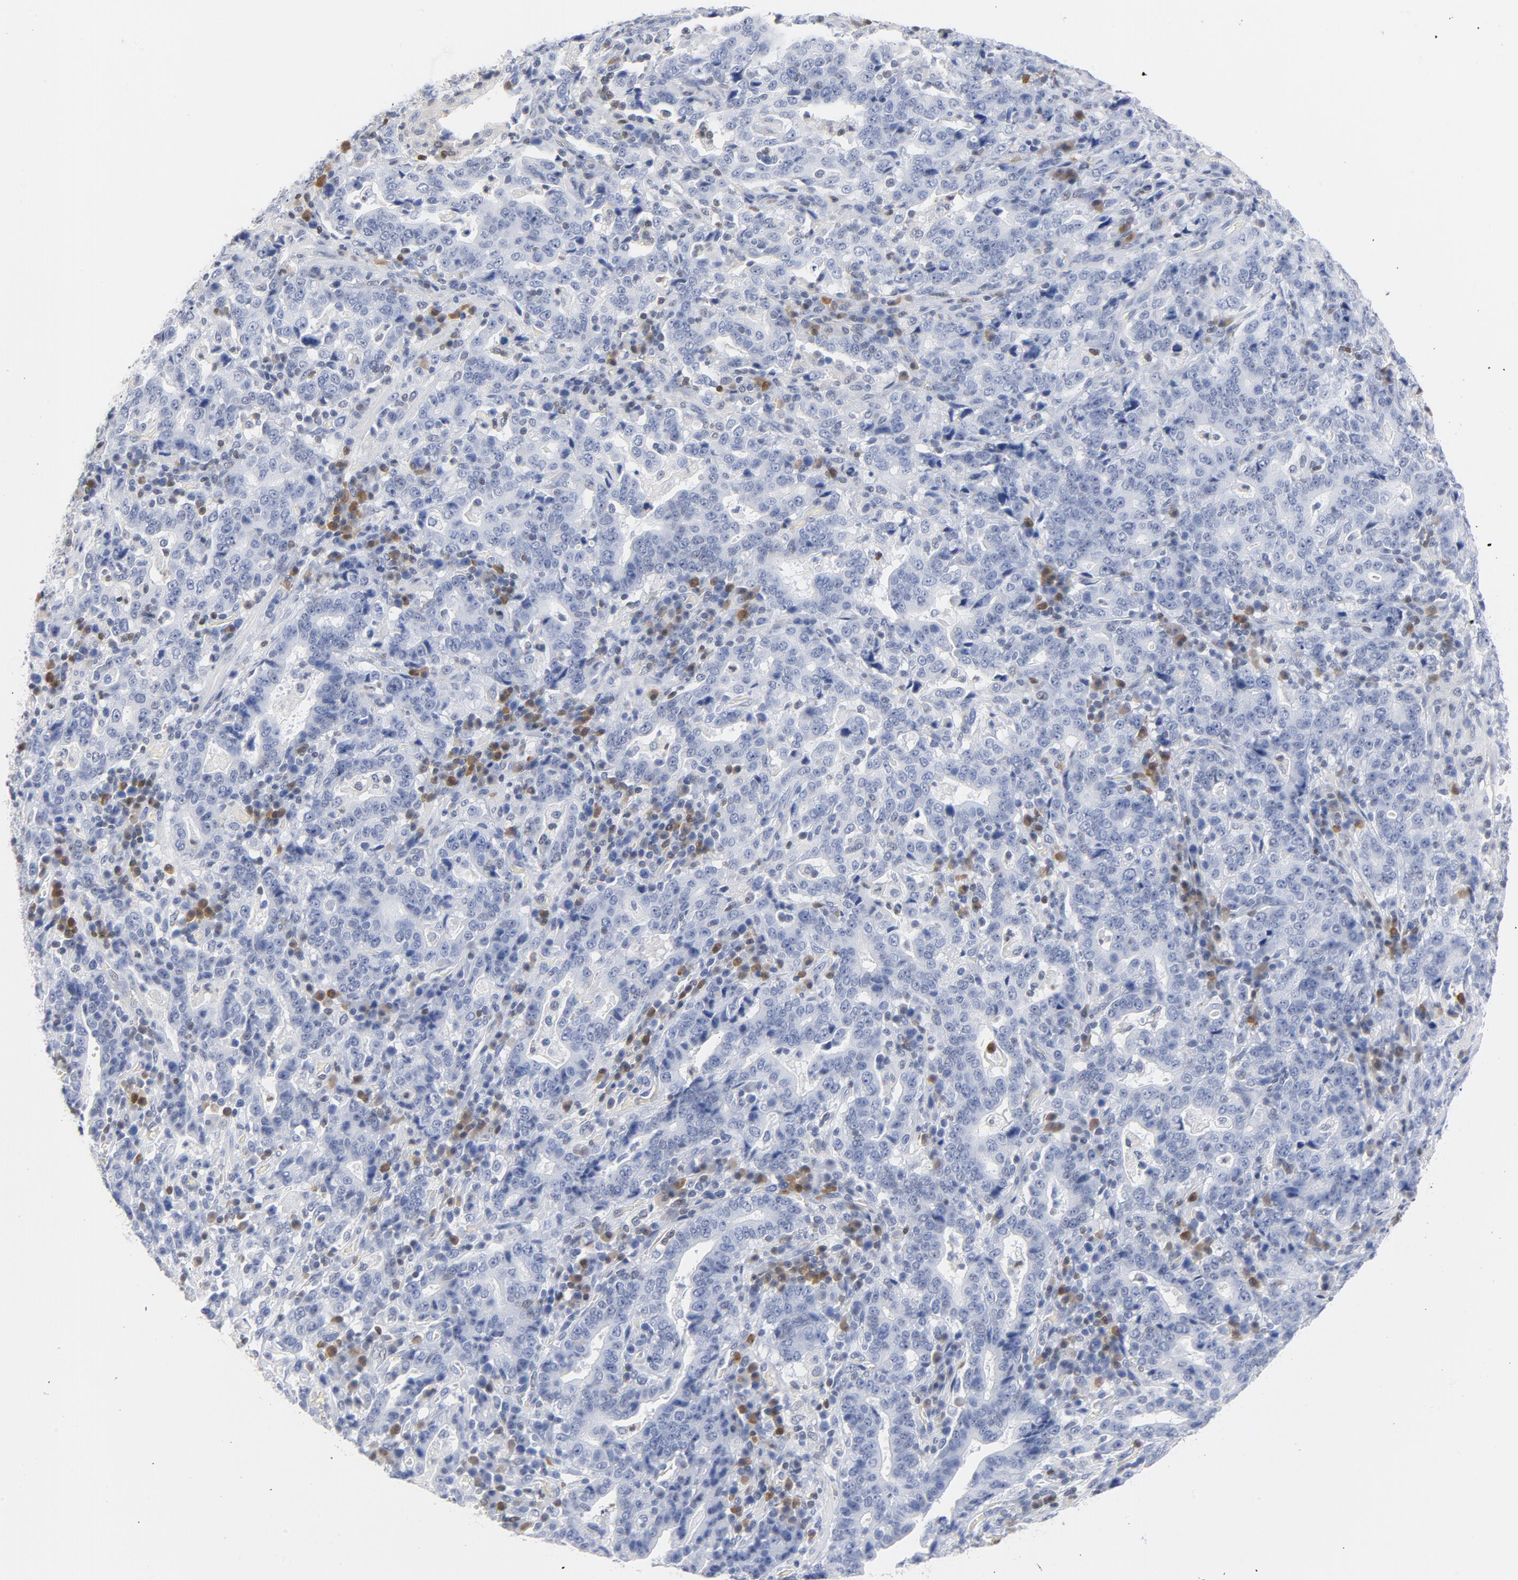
{"staining": {"intensity": "negative", "quantity": "none", "location": "none"}, "tissue": "stomach cancer", "cell_type": "Tumor cells", "image_type": "cancer", "snomed": [{"axis": "morphology", "description": "Normal tissue, NOS"}, {"axis": "morphology", "description": "Adenocarcinoma, NOS"}, {"axis": "topography", "description": "Stomach, upper"}, {"axis": "topography", "description": "Stomach"}], "caption": "This is an immunohistochemistry (IHC) photomicrograph of stomach cancer. There is no positivity in tumor cells.", "gene": "CDKN1B", "patient": {"sex": "male", "age": 59}}